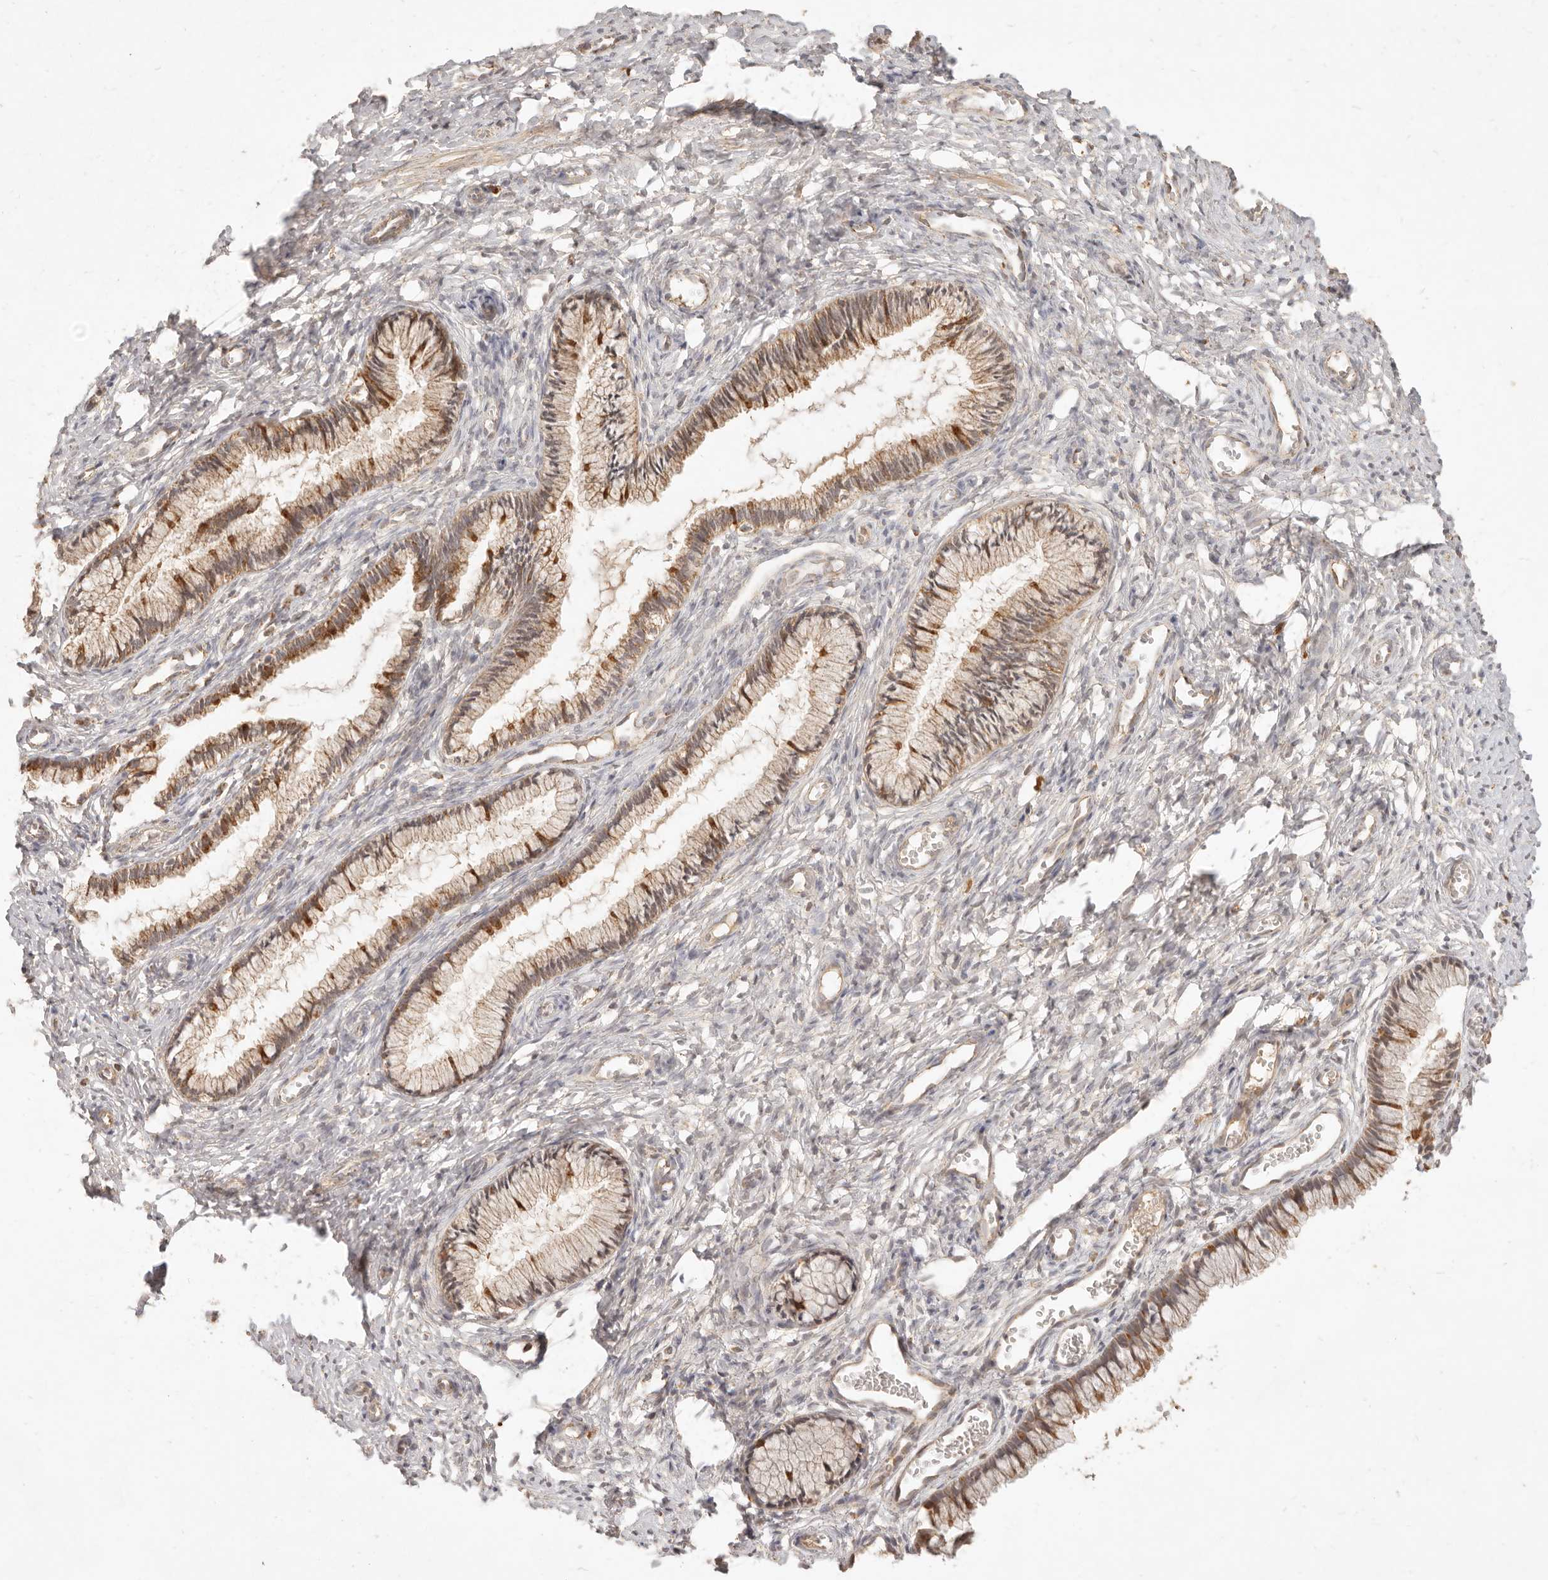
{"staining": {"intensity": "moderate", "quantity": ">75%", "location": "cytoplasmic/membranous"}, "tissue": "cervix", "cell_type": "Glandular cells", "image_type": "normal", "snomed": [{"axis": "morphology", "description": "Normal tissue, NOS"}, {"axis": "topography", "description": "Cervix"}], "caption": "Immunohistochemical staining of benign human cervix shows medium levels of moderate cytoplasmic/membranous expression in about >75% of glandular cells.", "gene": "CPLANE2", "patient": {"sex": "female", "age": 27}}